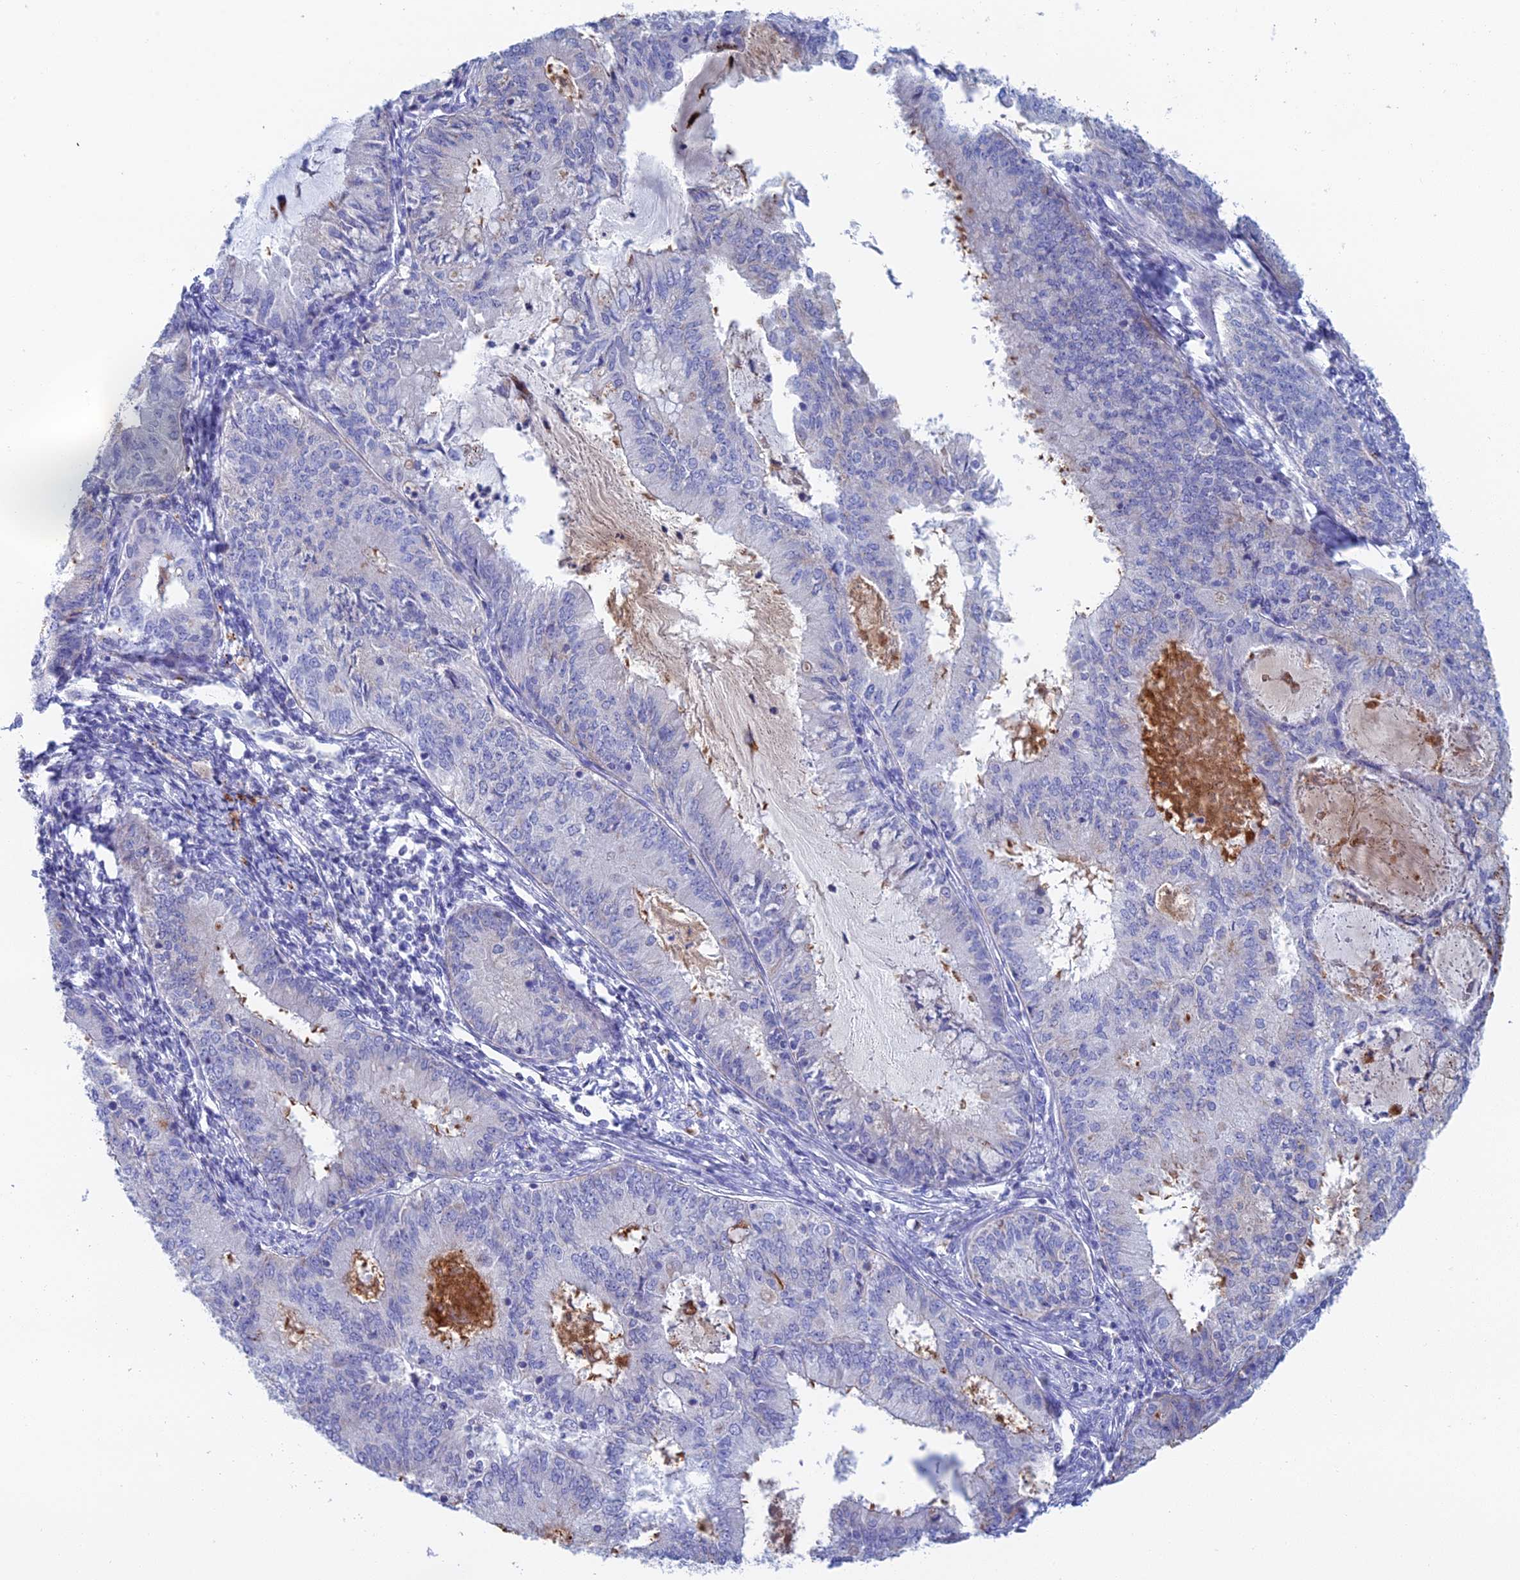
{"staining": {"intensity": "negative", "quantity": "none", "location": "none"}, "tissue": "endometrial cancer", "cell_type": "Tumor cells", "image_type": "cancer", "snomed": [{"axis": "morphology", "description": "Adenocarcinoma, NOS"}, {"axis": "topography", "description": "Endometrium"}], "caption": "Immunohistochemistry (IHC) micrograph of neoplastic tissue: endometrial adenocarcinoma stained with DAB (3,3'-diaminobenzidine) demonstrates no significant protein staining in tumor cells. (DAB IHC visualized using brightfield microscopy, high magnification).", "gene": "CFAP210", "patient": {"sex": "female", "age": 57}}